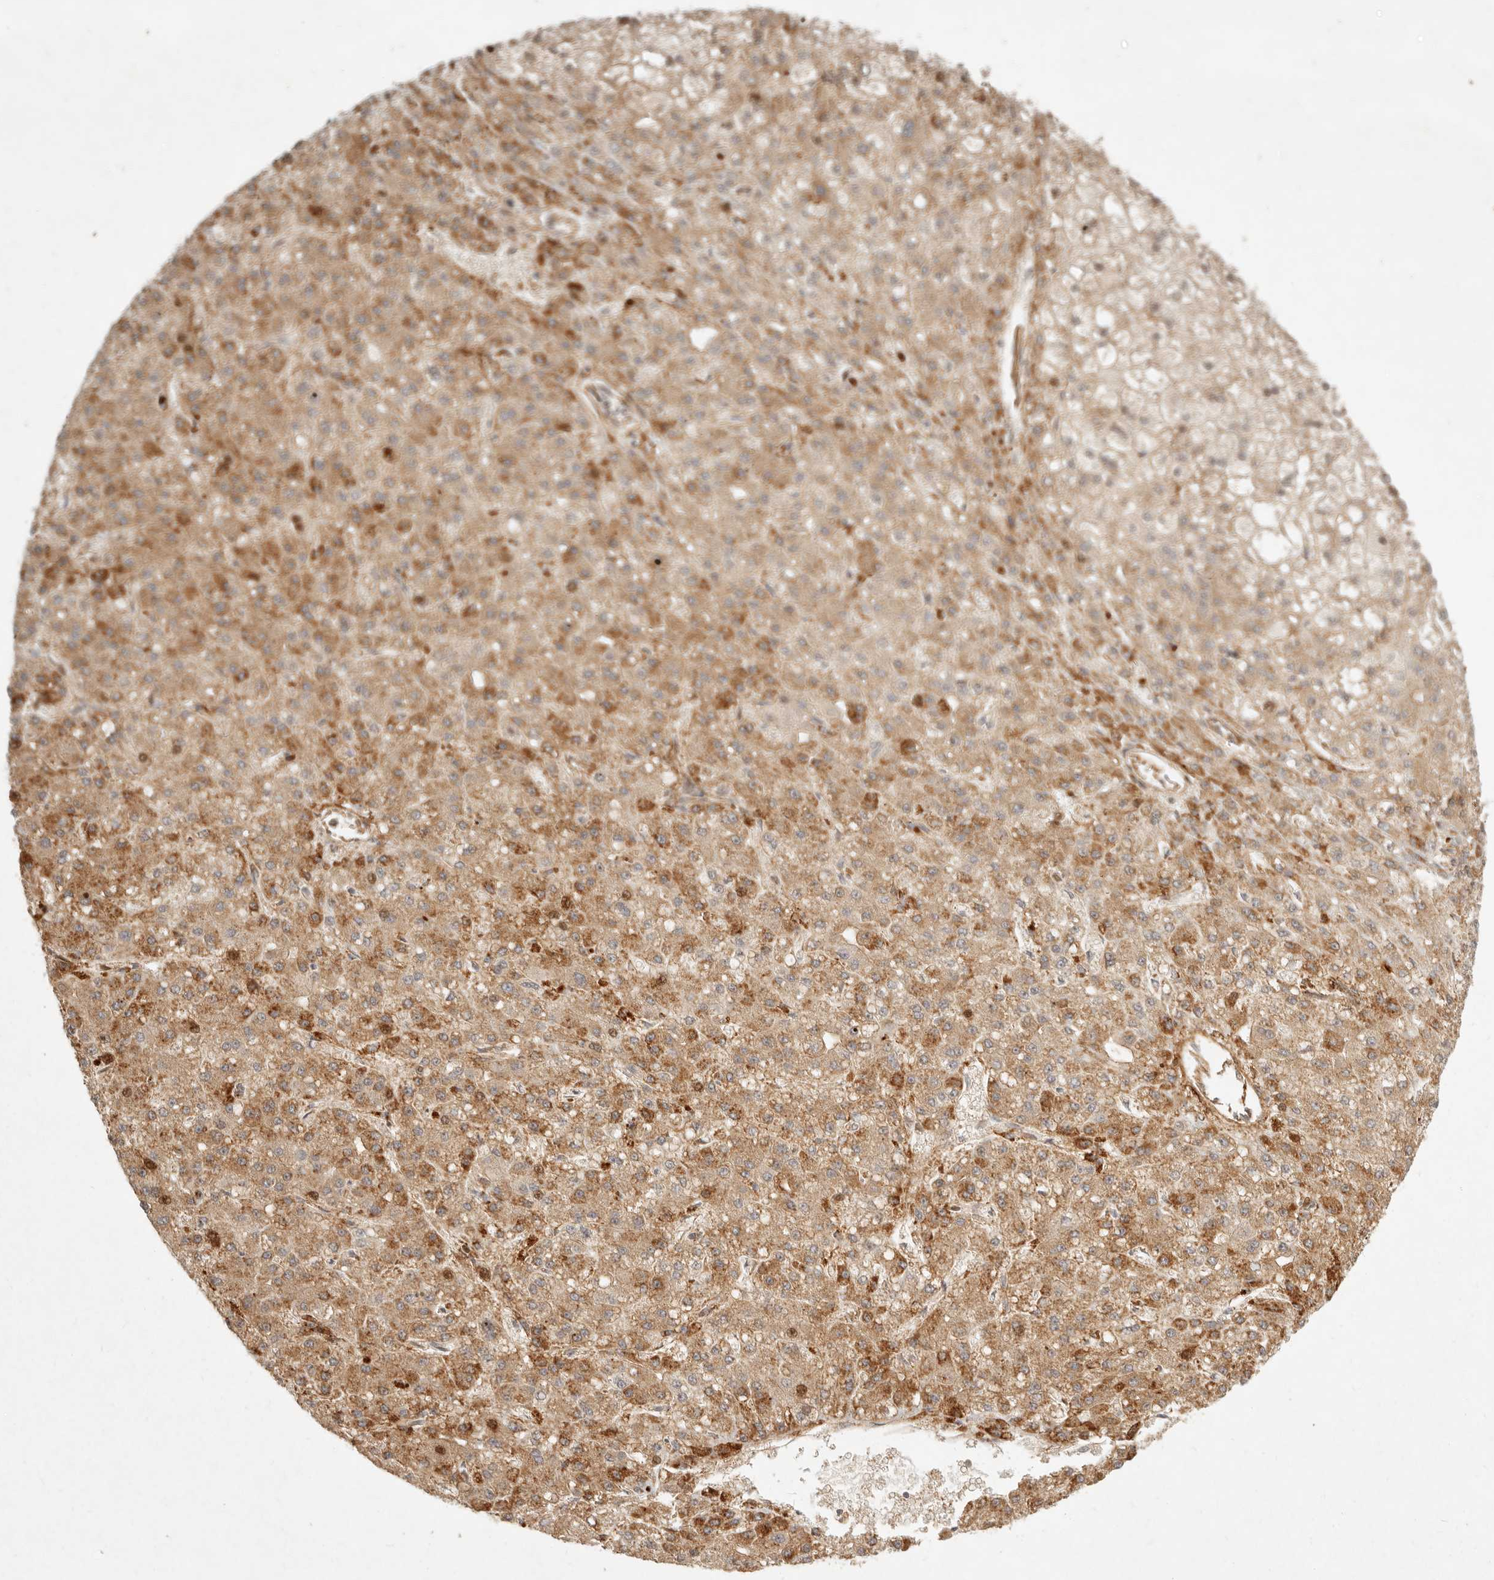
{"staining": {"intensity": "moderate", "quantity": ">75%", "location": "cytoplasmic/membranous"}, "tissue": "liver cancer", "cell_type": "Tumor cells", "image_type": "cancer", "snomed": [{"axis": "morphology", "description": "Carcinoma, Hepatocellular, NOS"}, {"axis": "topography", "description": "Liver"}], "caption": "Liver cancer (hepatocellular carcinoma) stained with DAB immunohistochemistry displays medium levels of moderate cytoplasmic/membranous expression in approximately >75% of tumor cells.", "gene": "KLHL38", "patient": {"sex": "male", "age": 67}}